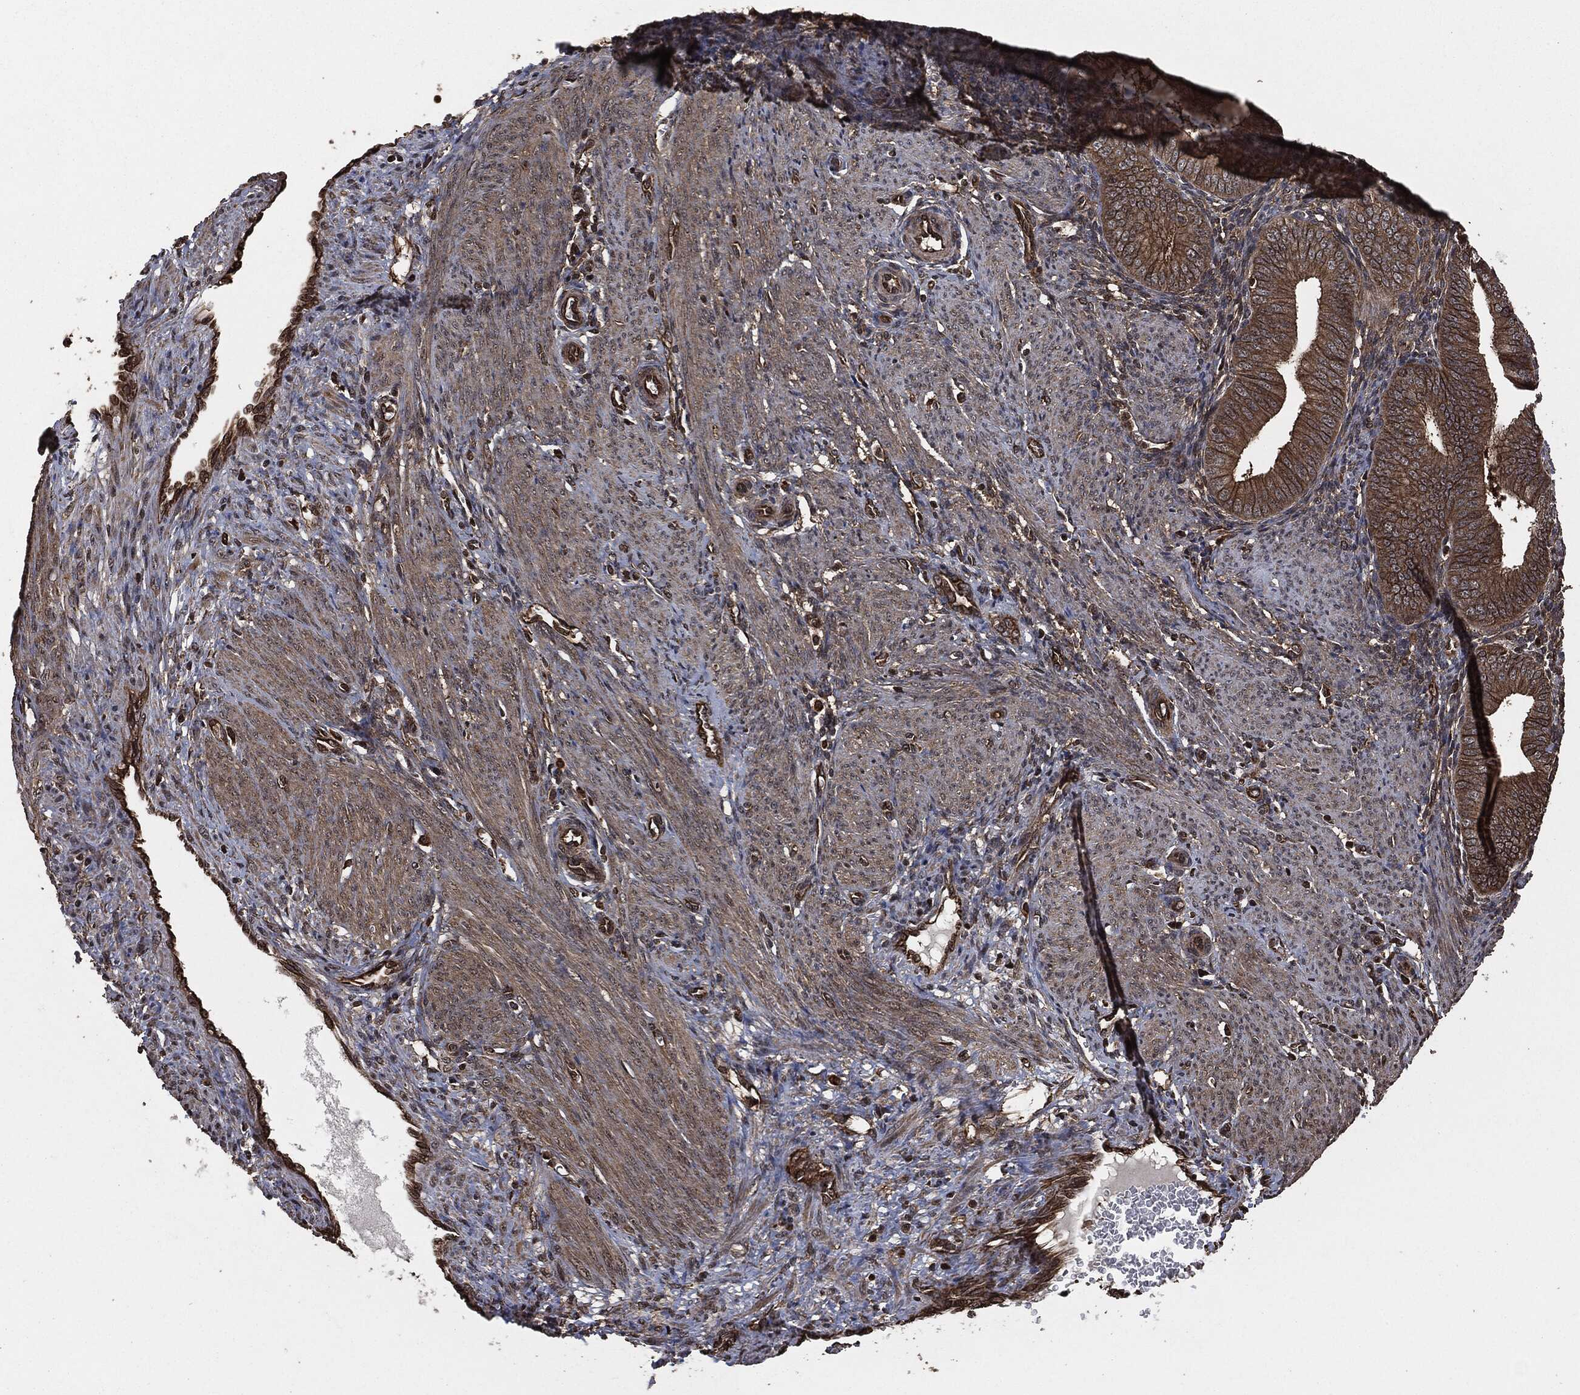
{"staining": {"intensity": "moderate", "quantity": "25%-75%", "location": "cytoplasmic/membranous"}, "tissue": "endometrium", "cell_type": "Cells in endometrial stroma", "image_type": "normal", "snomed": [{"axis": "morphology", "description": "Normal tissue, NOS"}, {"axis": "topography", "description": "Endometrium"}], "caption": "Endometrium stained with DAB (3,3'-diaminobenzidine) IHC demonstrates medium levels of moderate cytoplasmic/membranous expression in approximately 25%-75% of cells in endometrial stroma.", "gene": "HRAS", "patient": {"sex": "female", "age": 39}}